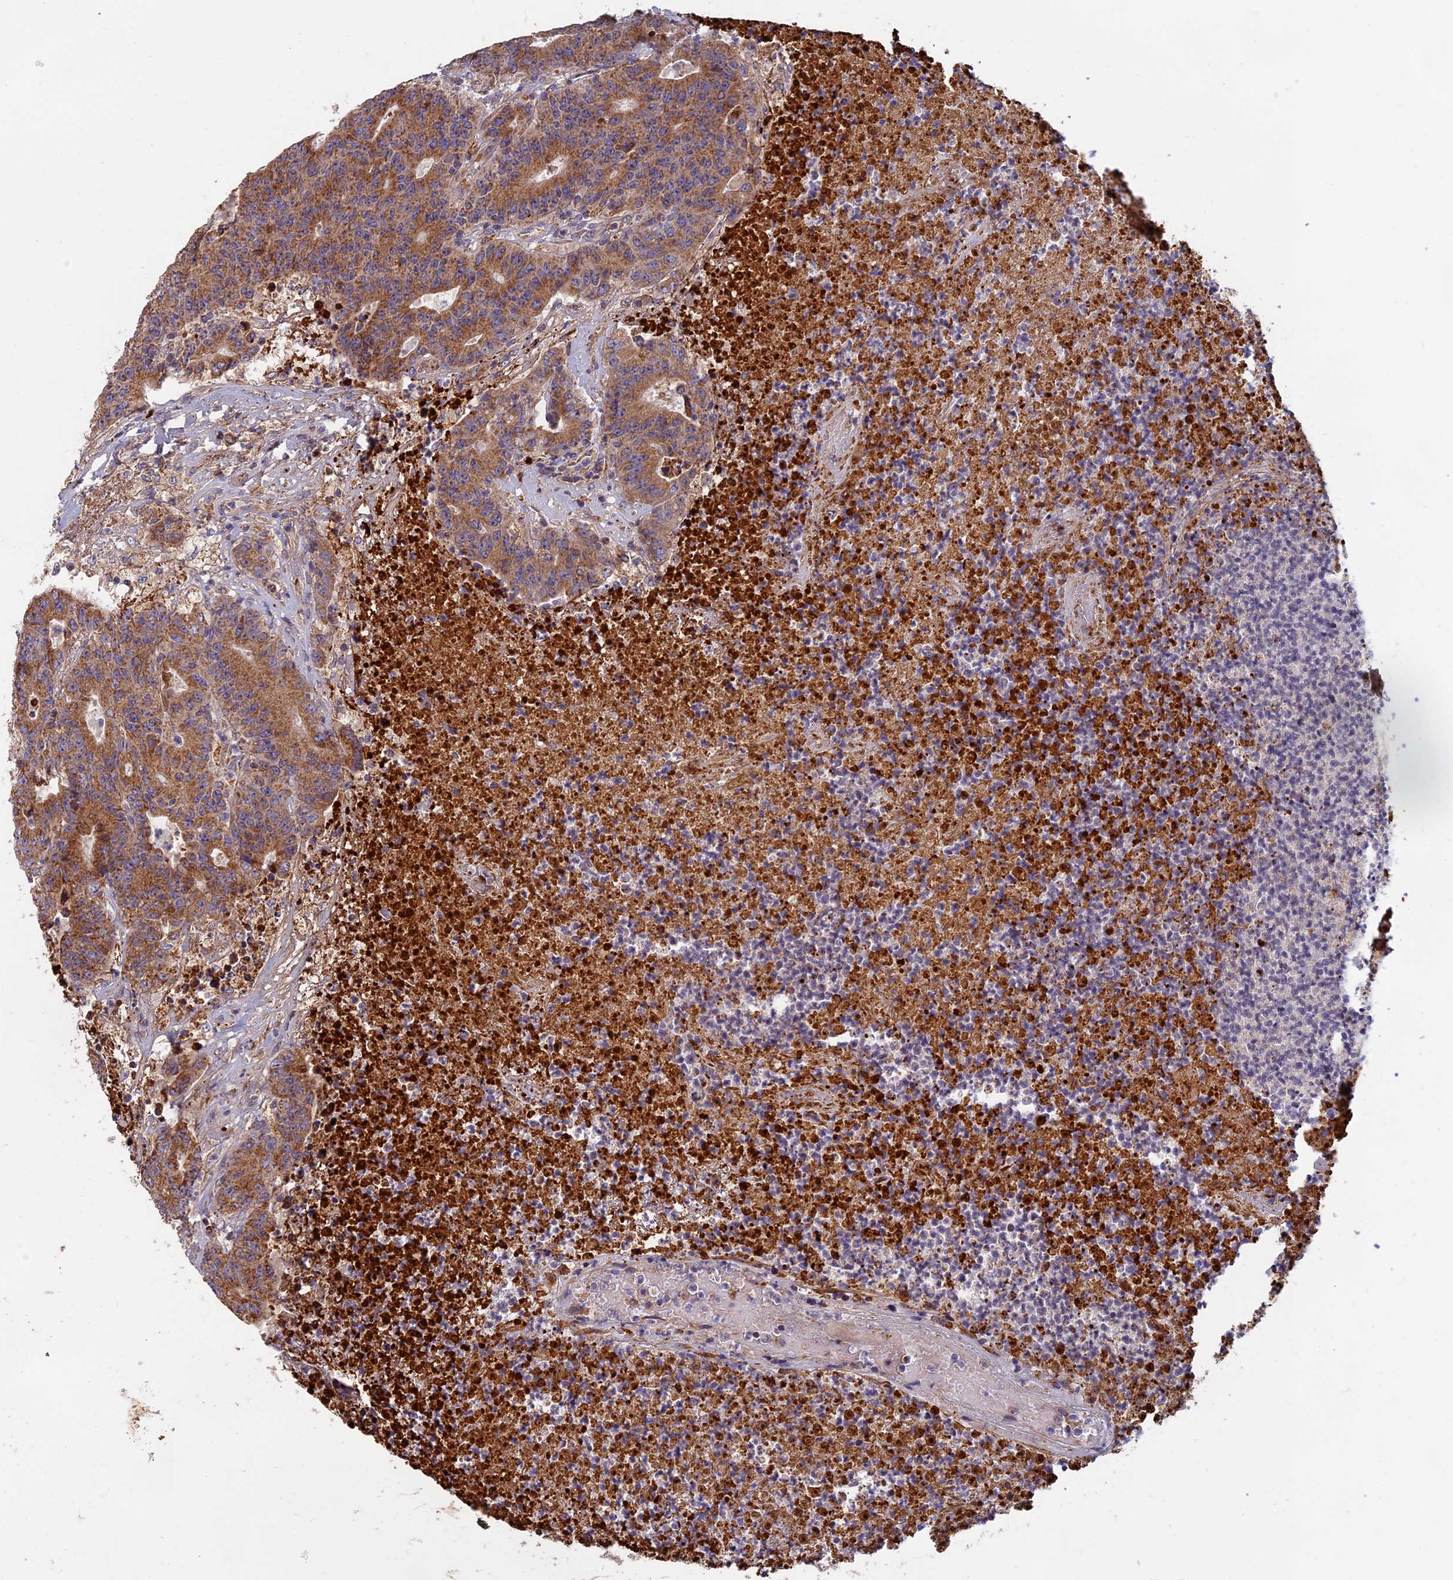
{"staining": {"intensity": "moderate", "quantity": ">75%", "location": "cytoplasmic/membranous"}, "tissue": "colorectal cancer", "cell_type": "Tumor cells", "image_type": "cancer", "snomed": [{"axis": "morphology", "description": "Adenocarcinoma, NOS"}, {"axis": "topography", "description": "Colon"}], "caption": "There is medium levels of moderate cytoplasmic/membranous positivity in tumor cells of colorectal cancer (adenocarcinoma), as demonstrated by immunohistochemical staining (brown color).", "gene": "EDAR", "patient": {"sex": "female", "age": 75}}